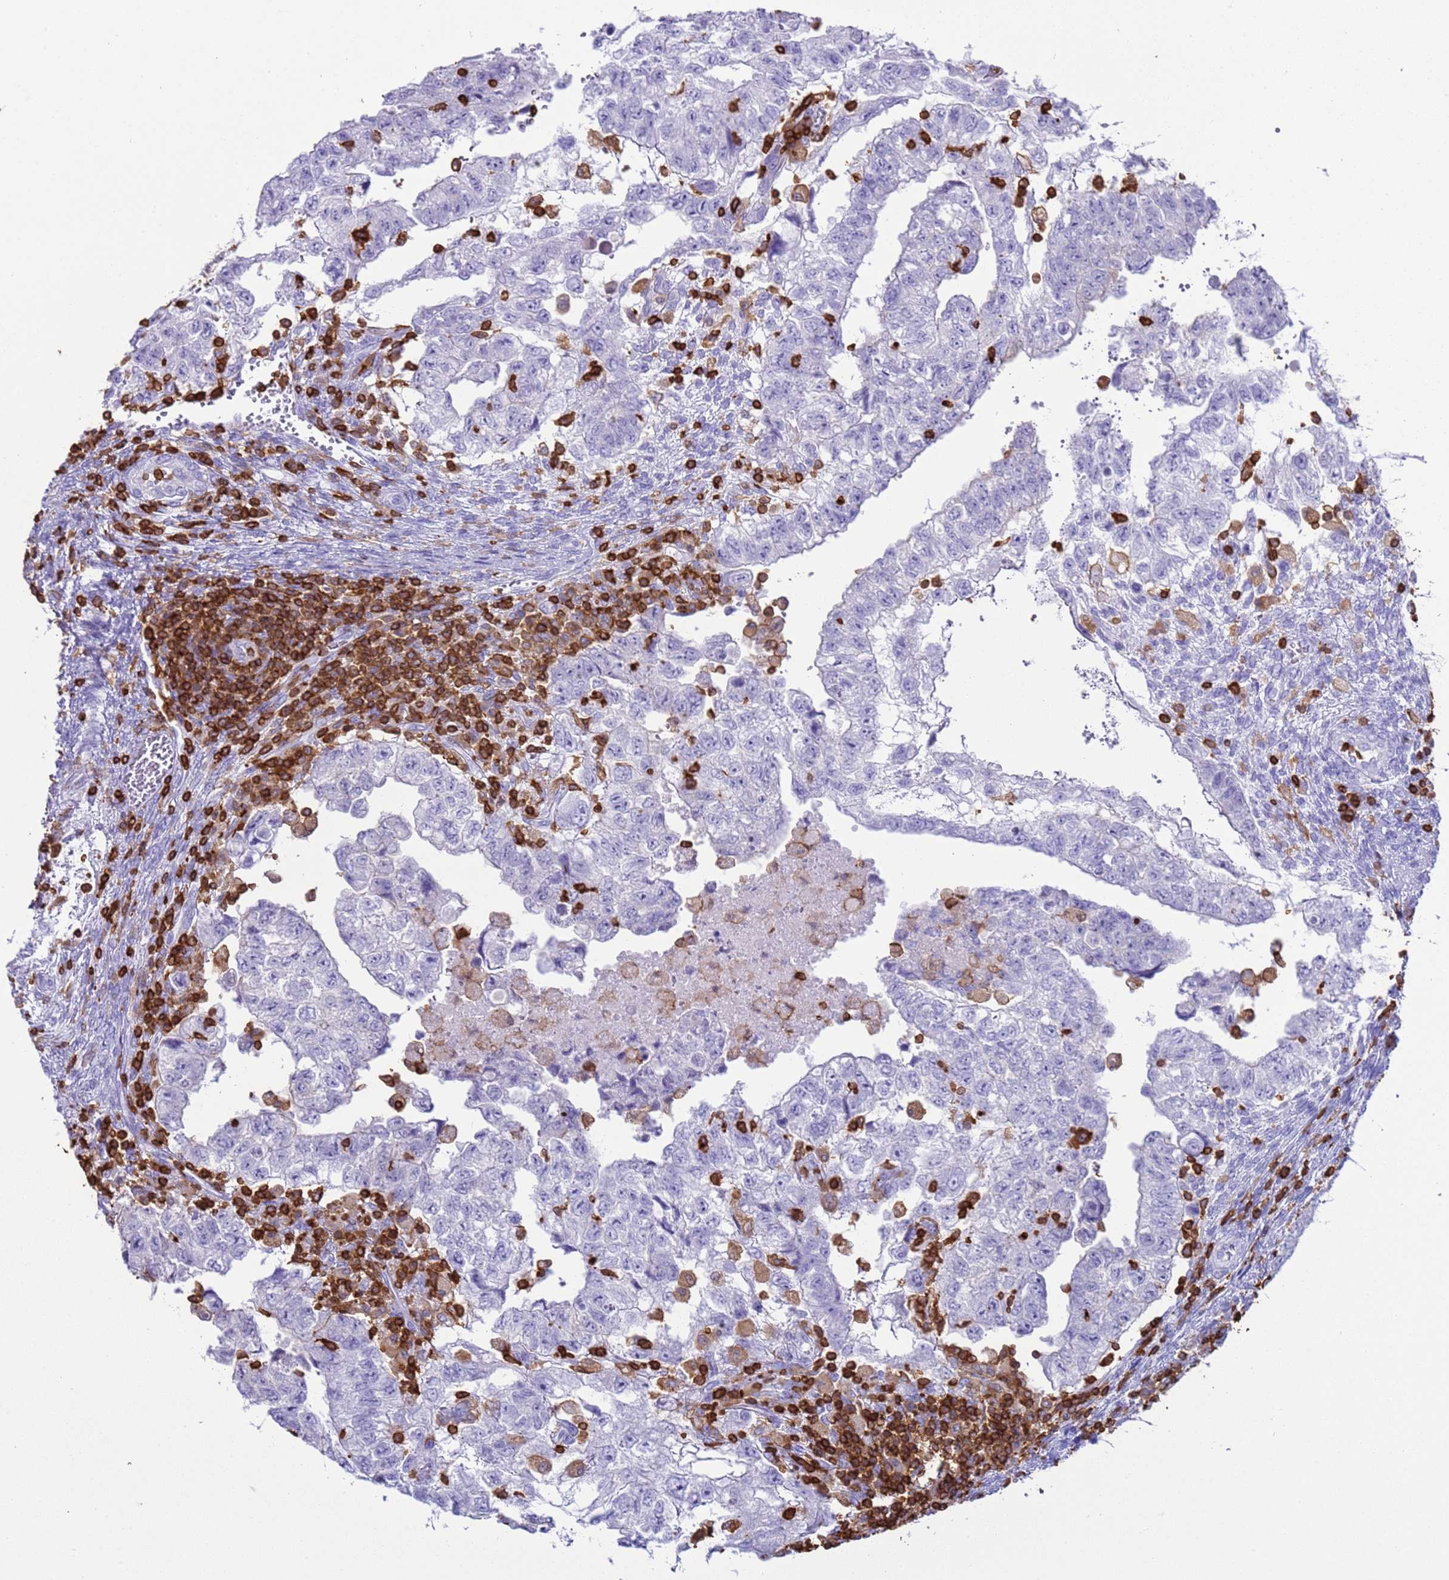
{"staining": {"intensity": "negative", "quantity": "none", "location": "none"}, "tissue": "testis cancer", "cell_type": "Tumor cells", "image_type": "cancer", "snomed": [{"axis": "morphology", "description": "Carcinoma, Embryonal, NOS"}, {"axis": "topography", "description": "Testis"}], "caption": "This is an immunohistochemistry (IHC) photomicrograph of human testis cancer. There is no positivity in tumor cells.", "gene": "IRF5", "patient": {"sex": "male", "age": 36}}